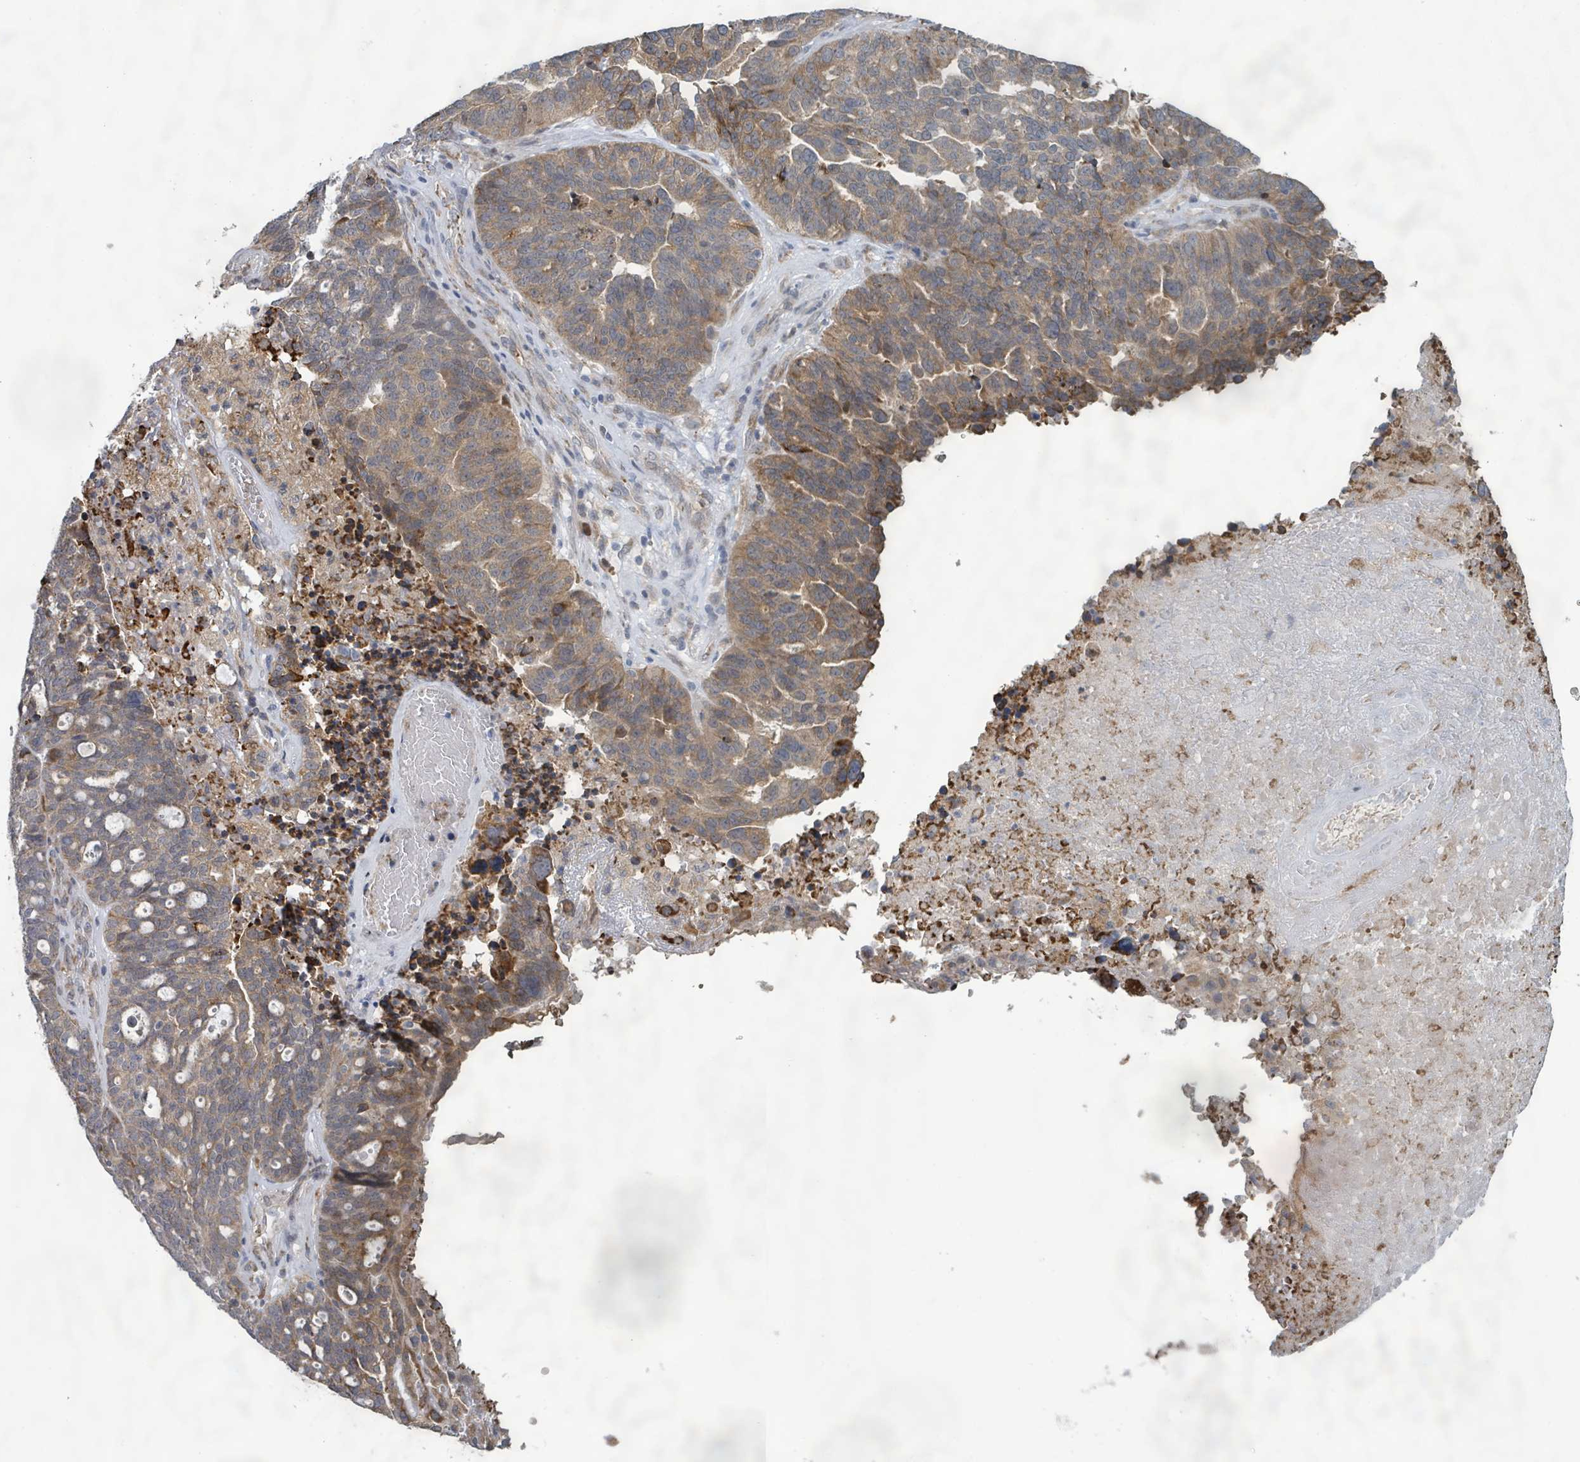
{"staining": {"intensity": "weak", "quantity": ">75%", "location": "cytoplasmic/membranous"}, "tissue": "ovarian cancer", "cell_type": "Tumor cells", "image_type": "cancer", "snomed": [{"axis": "morphology", "description": "Cystadenocarcinoma, serous, NOS"}, {"axis": "topography", "description": "Ovary"}], "caption": "A high-resolution histopathology image shows immunohistochemistry staining of ovarian cancer (serous cystadenocarcinoma), which displays weak cytoplasmic/membranous staining in about >75% of tumor cells. The protein is stained brown, and the nuclei are stained in blue (DAB (3,3'-diaminobenzidine) IHC with brightfield microscopy, high magnification).", "gene": "SHROOM2", "patient": {"sex": "female", "age": 59}}